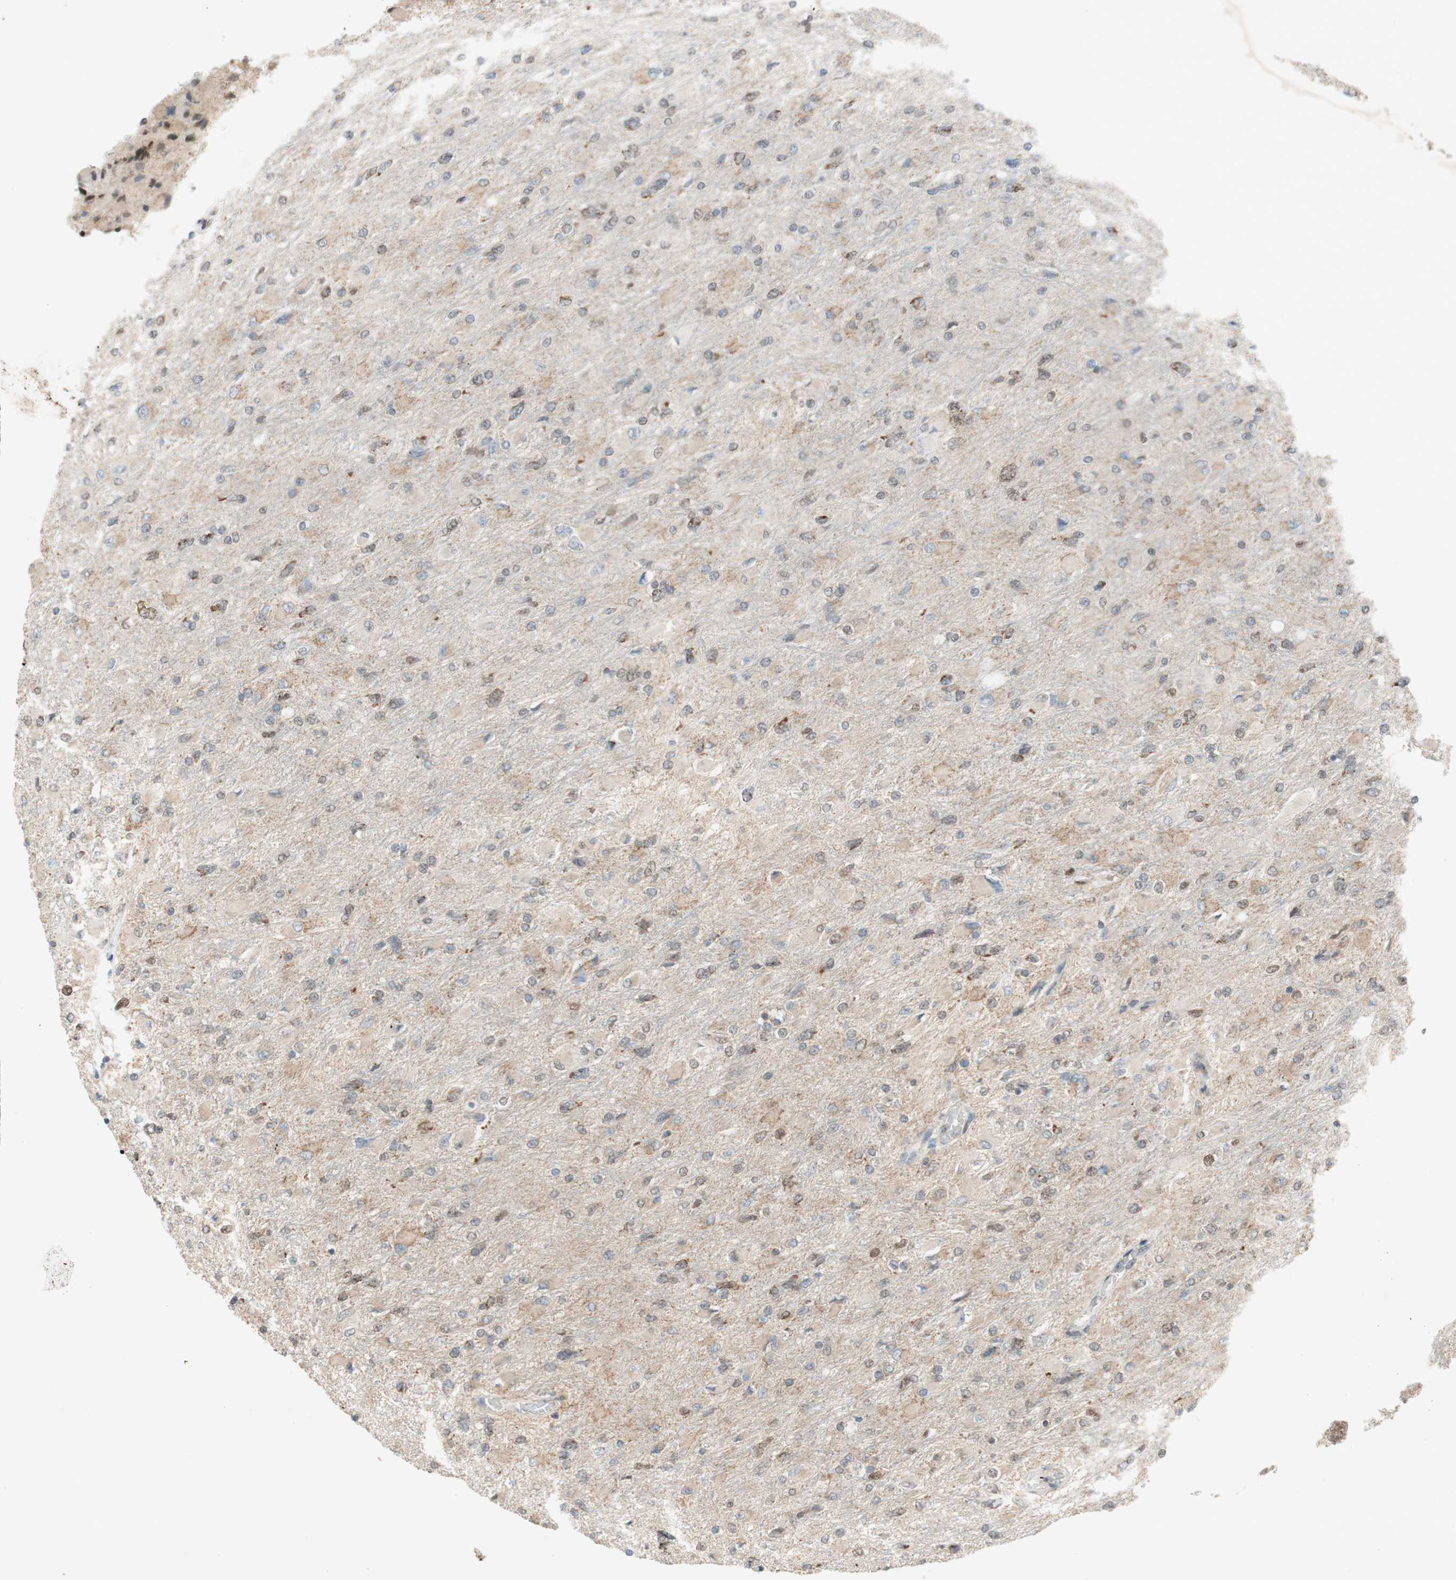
{"staining": {"intensity": "negative", "quantity": "none", "location": "none"}, "tissue": "glioma", "cell_type": "Tumor cells", "image_type": "cancer", "snomed": [{"axis": "morphology", "description": "Glioma, malignant, High grade"}, {"axis": "topography", "description": "Cerebral cortex"}], "caption": "High power microscopy micrograph of an immunohistochemistry micrograph of glioma, revealing no significant staining in tumor cells.", "gene": "DNMT3A", "patient": {"sex": "female", "age": 36}}